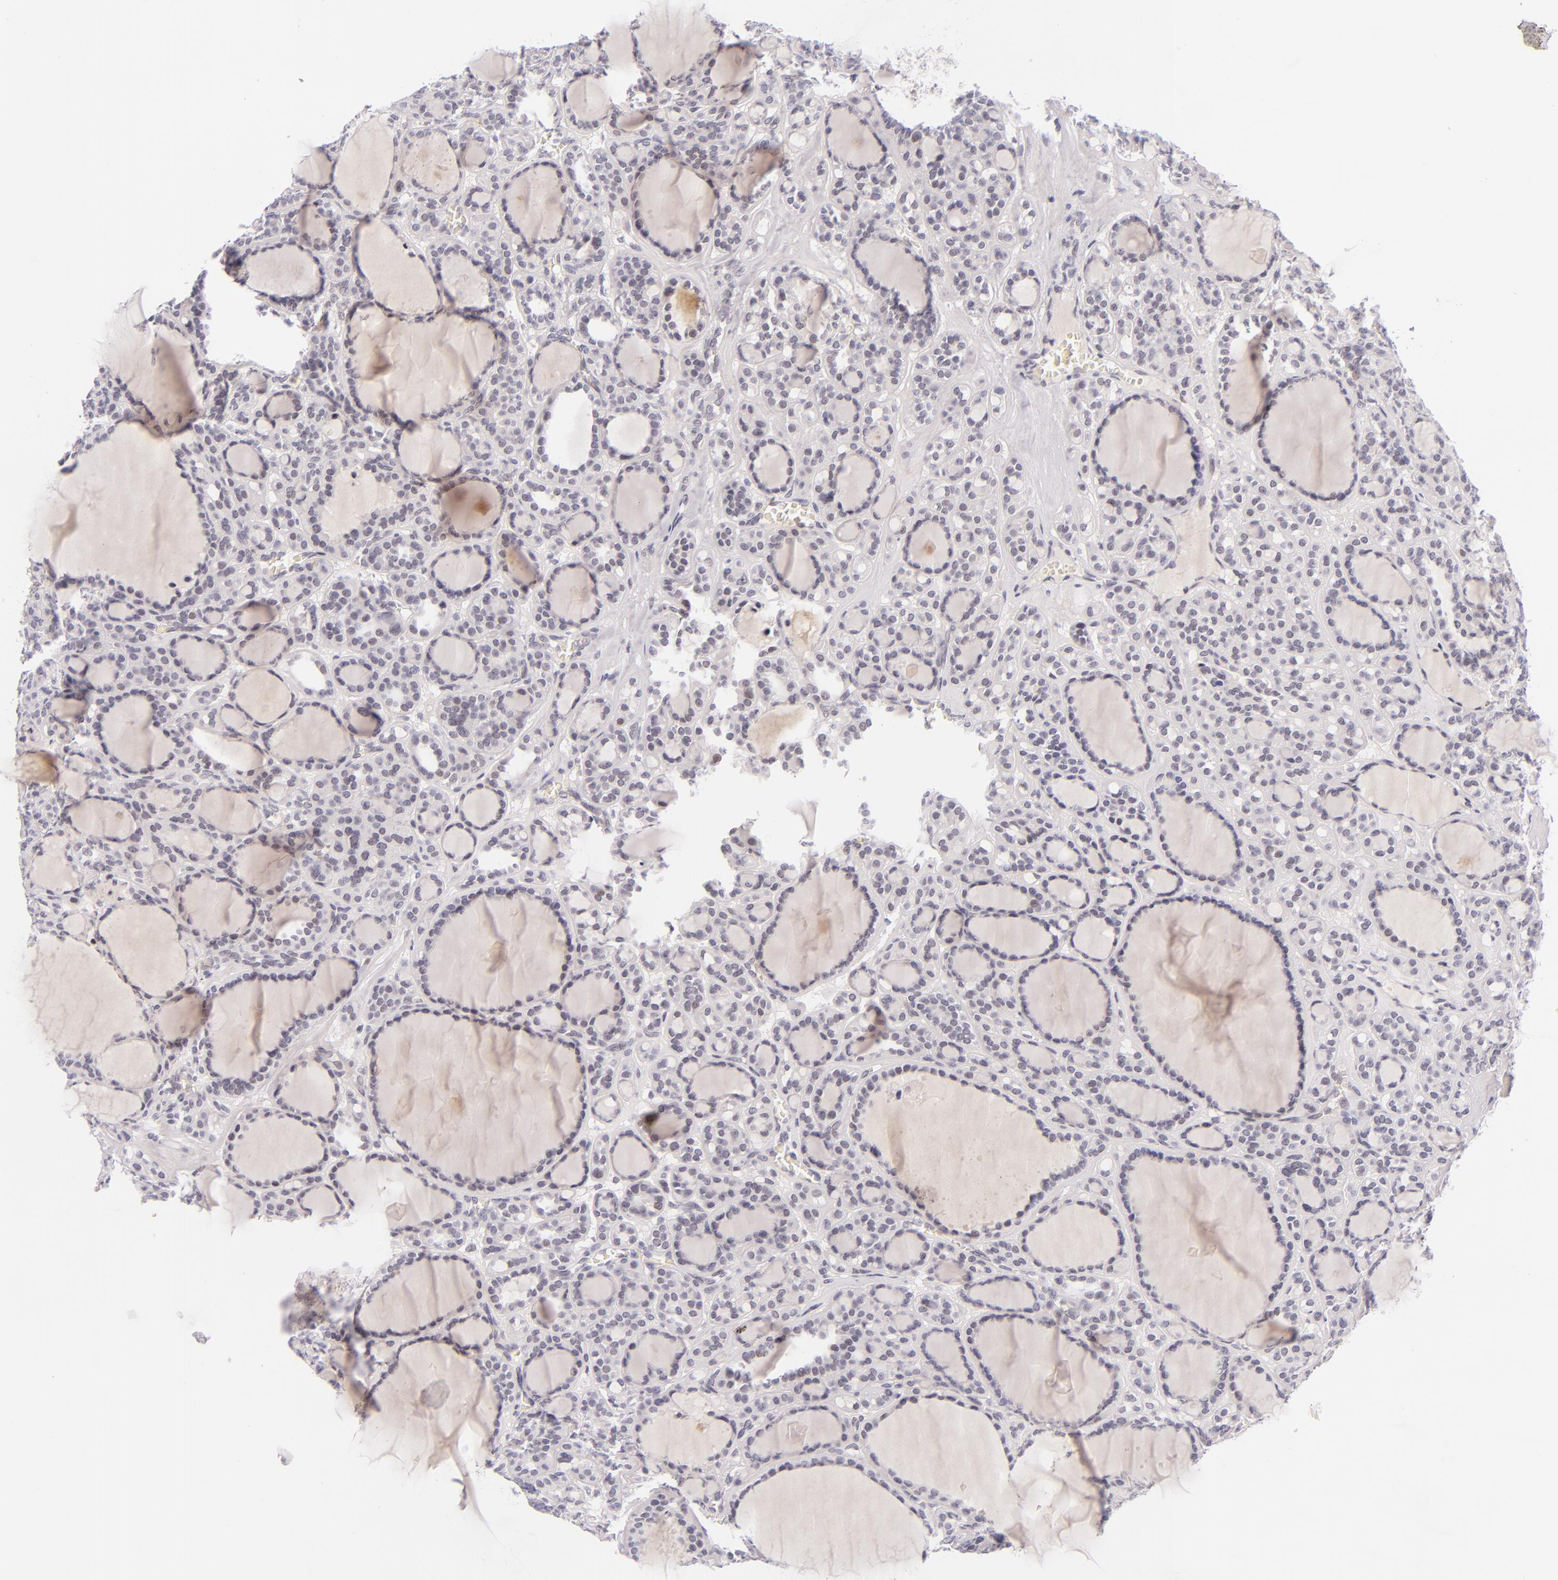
{"staining": {"intensity": "negative", "quantity": "none", "location": "none"}, "tissue": "thyroid cancer", "cell_type": "Tumor cells", "image_type": "cancer", "snomed": [{"axis": "morphology", "description": "Follicular adenoma carcinoma, NOS"}, {"axis": "topography", "description": "Thyroid gland"}], "caption": "Thyroid cancer was stained to show a protein in brown. There is no significant expression in tumor cells.", "gene": "BCL3", "patient": {"sex": "female", "age": 71}}